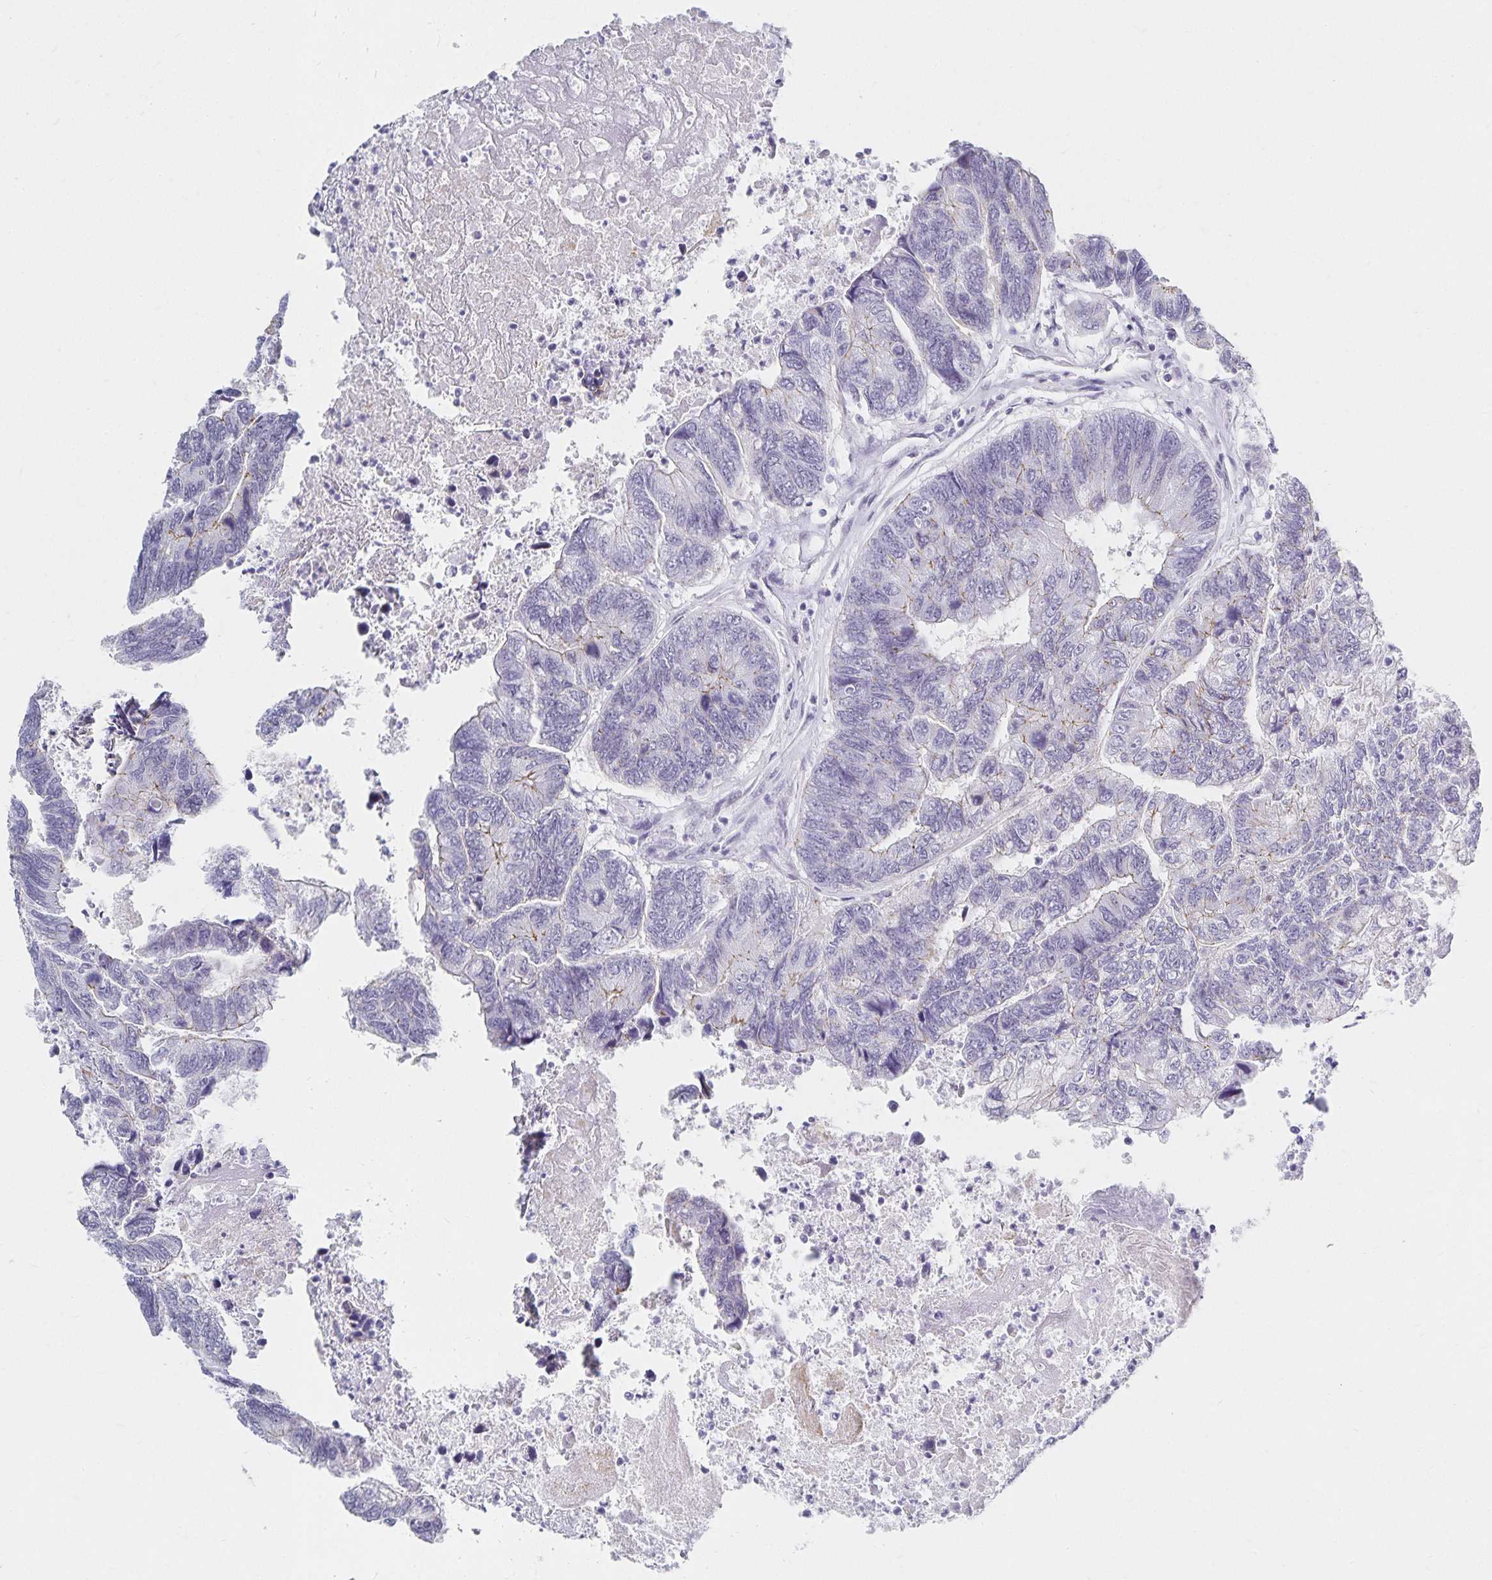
{"staining": {"intensity": "negative", "quantity": "none", "location": "none"}, "tissue": "colorectal cancer", "cell_type": "Tumor cells", "image_type": "cancer", "snomed": [{"axis": "morphology", "description": "Adenocarcinoma, NOS"}, {"axis": "topography", "description": "Colon"}], "caption": "High magnification brightfield microscopy of colorectal adenocarcinoma stained with DAB (brown) and counterstained with hematoxylin (blue): tumor cells show no significant expression.", "gene": "C20orf85", "patient": {"sex": "female", "age": 67}}